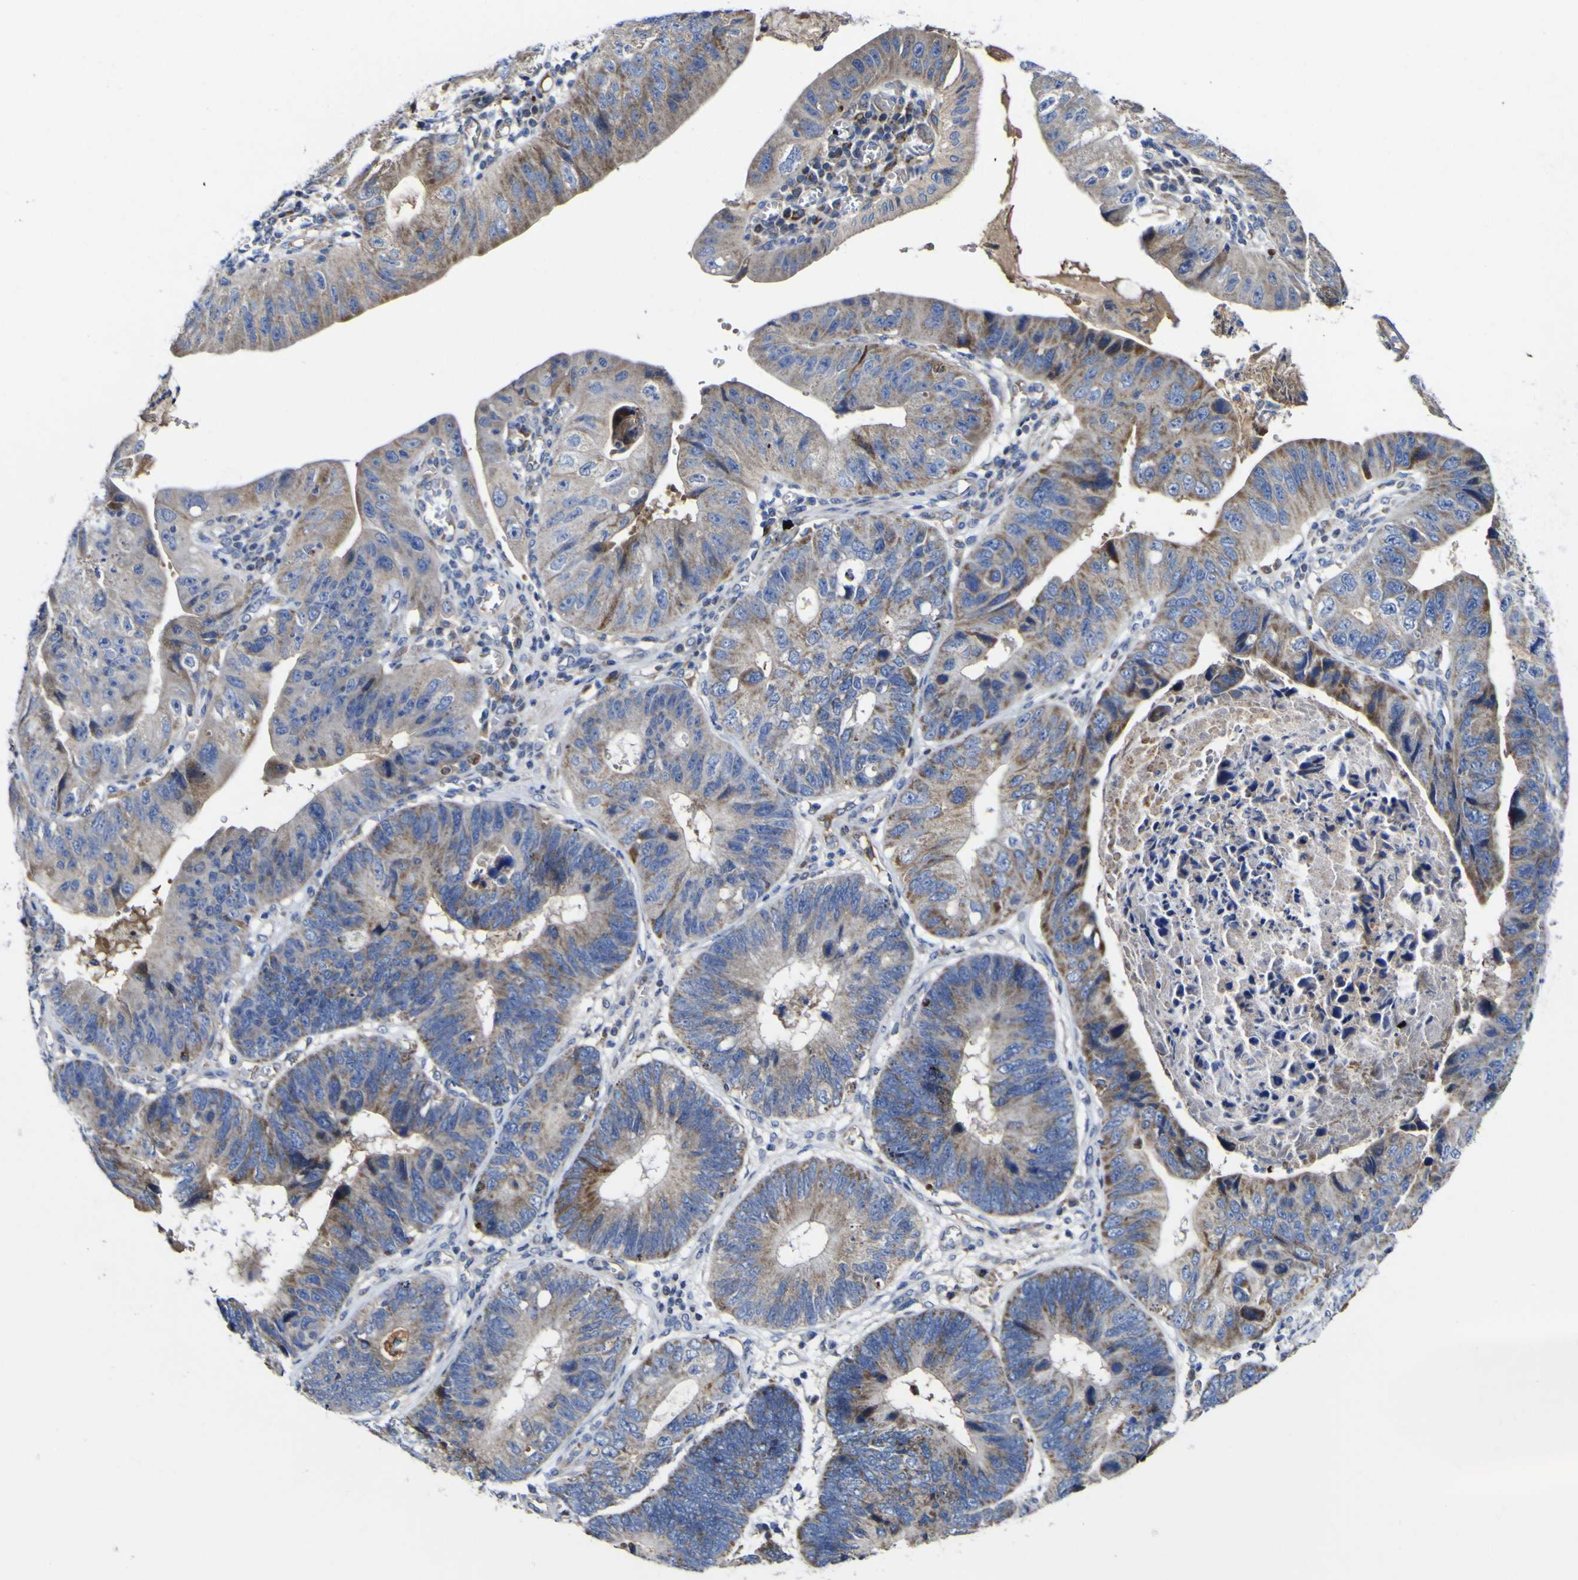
{"staining": {"intensity": "moderate", "quantity": ">75%", "location": "cytoplasmic/membranous"}, "tissue": "stomach cancer", "cell_type": "Tumor cells", "image_type": "cancer", "snomed": [{"axis": "morphology", "description": "Adenocarcinoma, NOS"}, {"axis": "topography", "description": "Stomach"}], "caption": "Immunohistochemistry micrograph of neoplastic tissue: adenocarcinoma (stomach) stained using IHC exhibits medium levels of moderate protein expression localized specifically in the cytoplasmic/membranous of tumor cells, appearing as a cytoplasmic/membranous brown color.", "gene": "CCDC90B", "patient": {"sex": "male", "age": 59}}